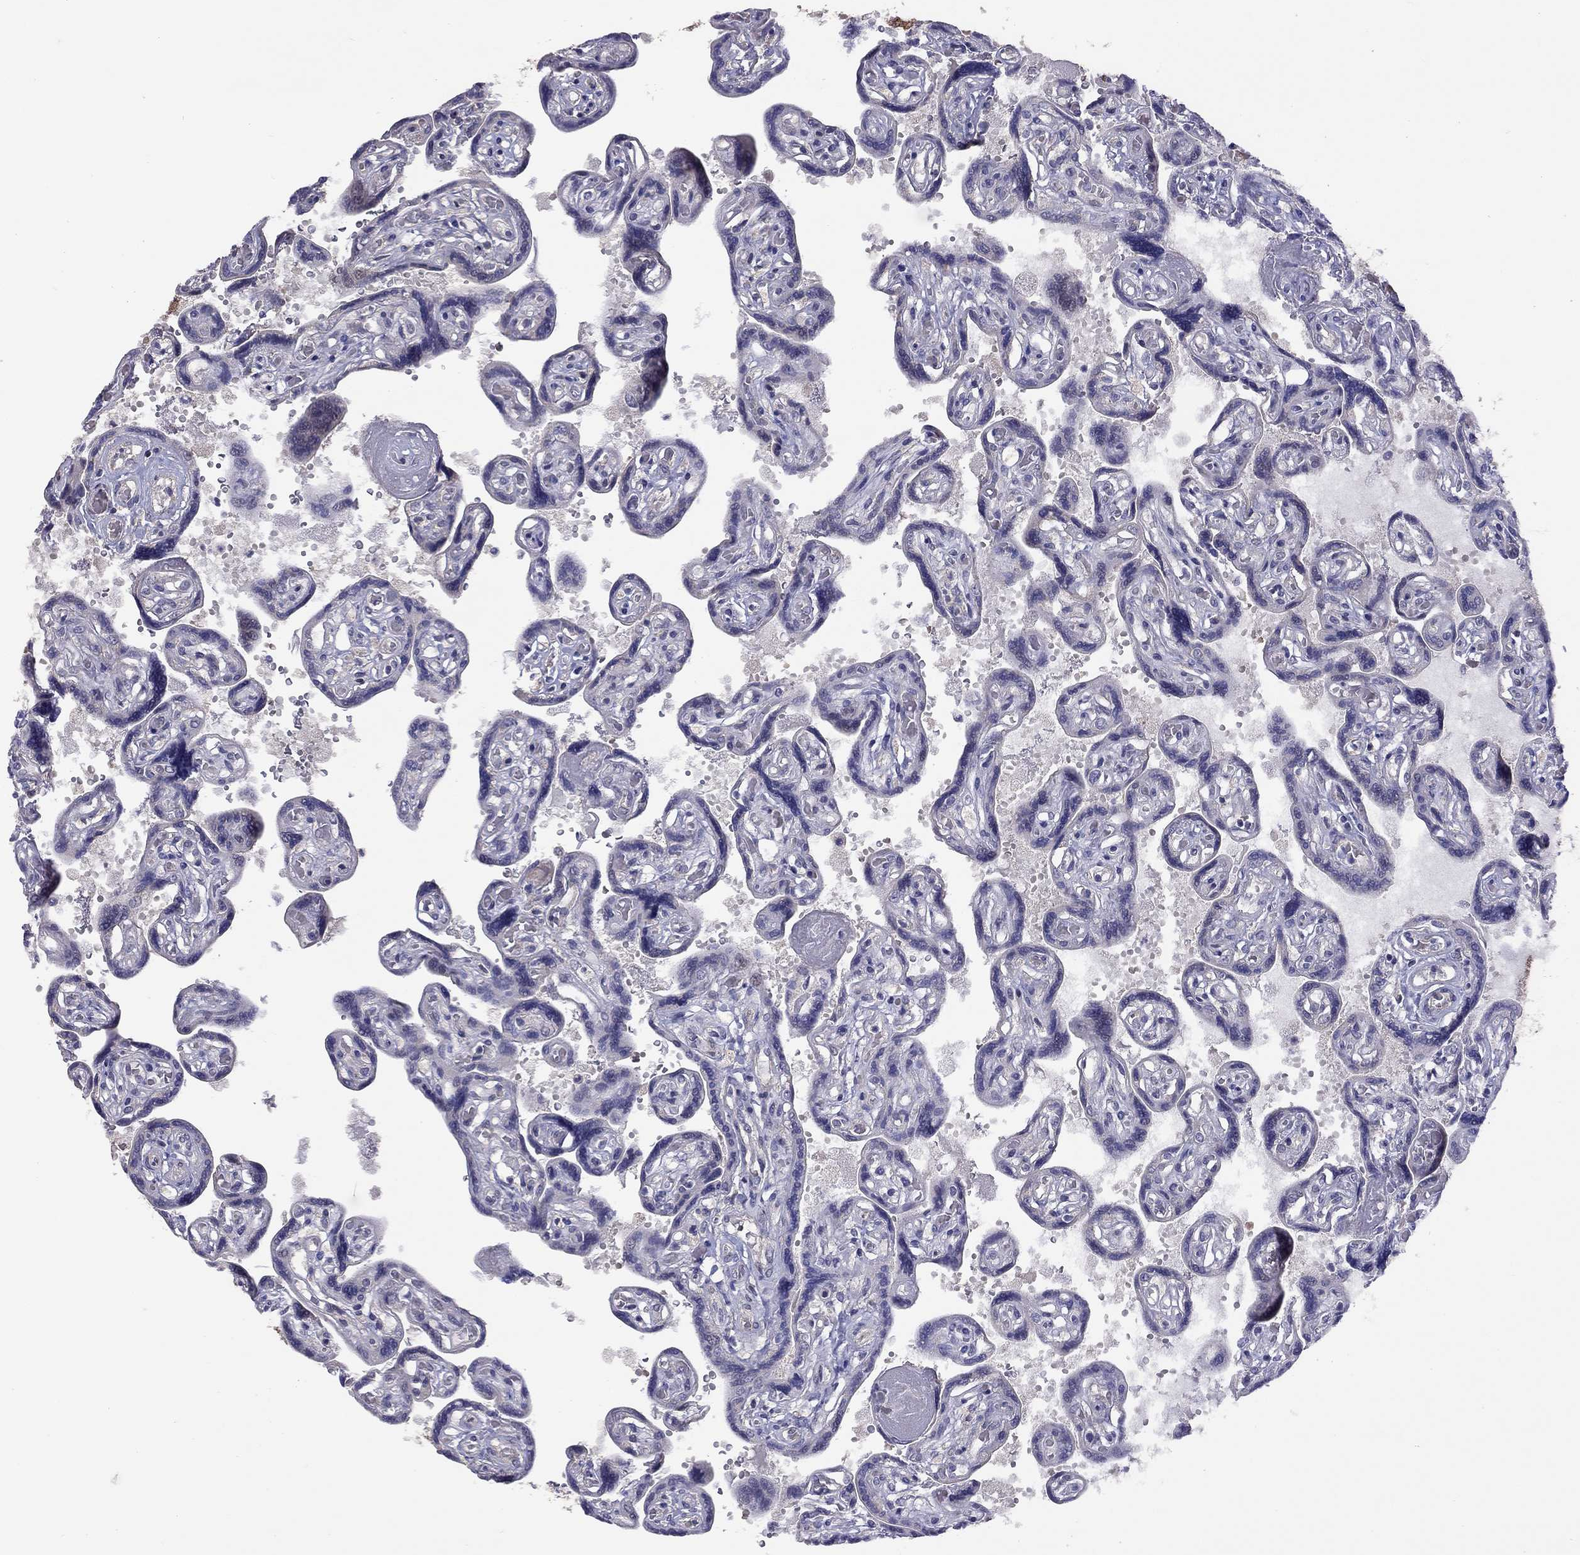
{"staining": {"intensity": "negative", "quantity": "none", "location": "none"}, "tissue": "placenta", "cell_type": "Decidual cells", "image_type": "normal", "snomed": [{"axis": "morphology", "description": "Normal tissue, NOS"}, {"axis": "topography", "description": "Placenta"}], "caption": "An immunohistochemistry (IHC) micrograph of normal placenta is shown. There is no staining in decidual cells of placenta. Nuclei are stained in blue.", "gene": "SYTL2", "patient": {"sex": "female", "age": 32}}